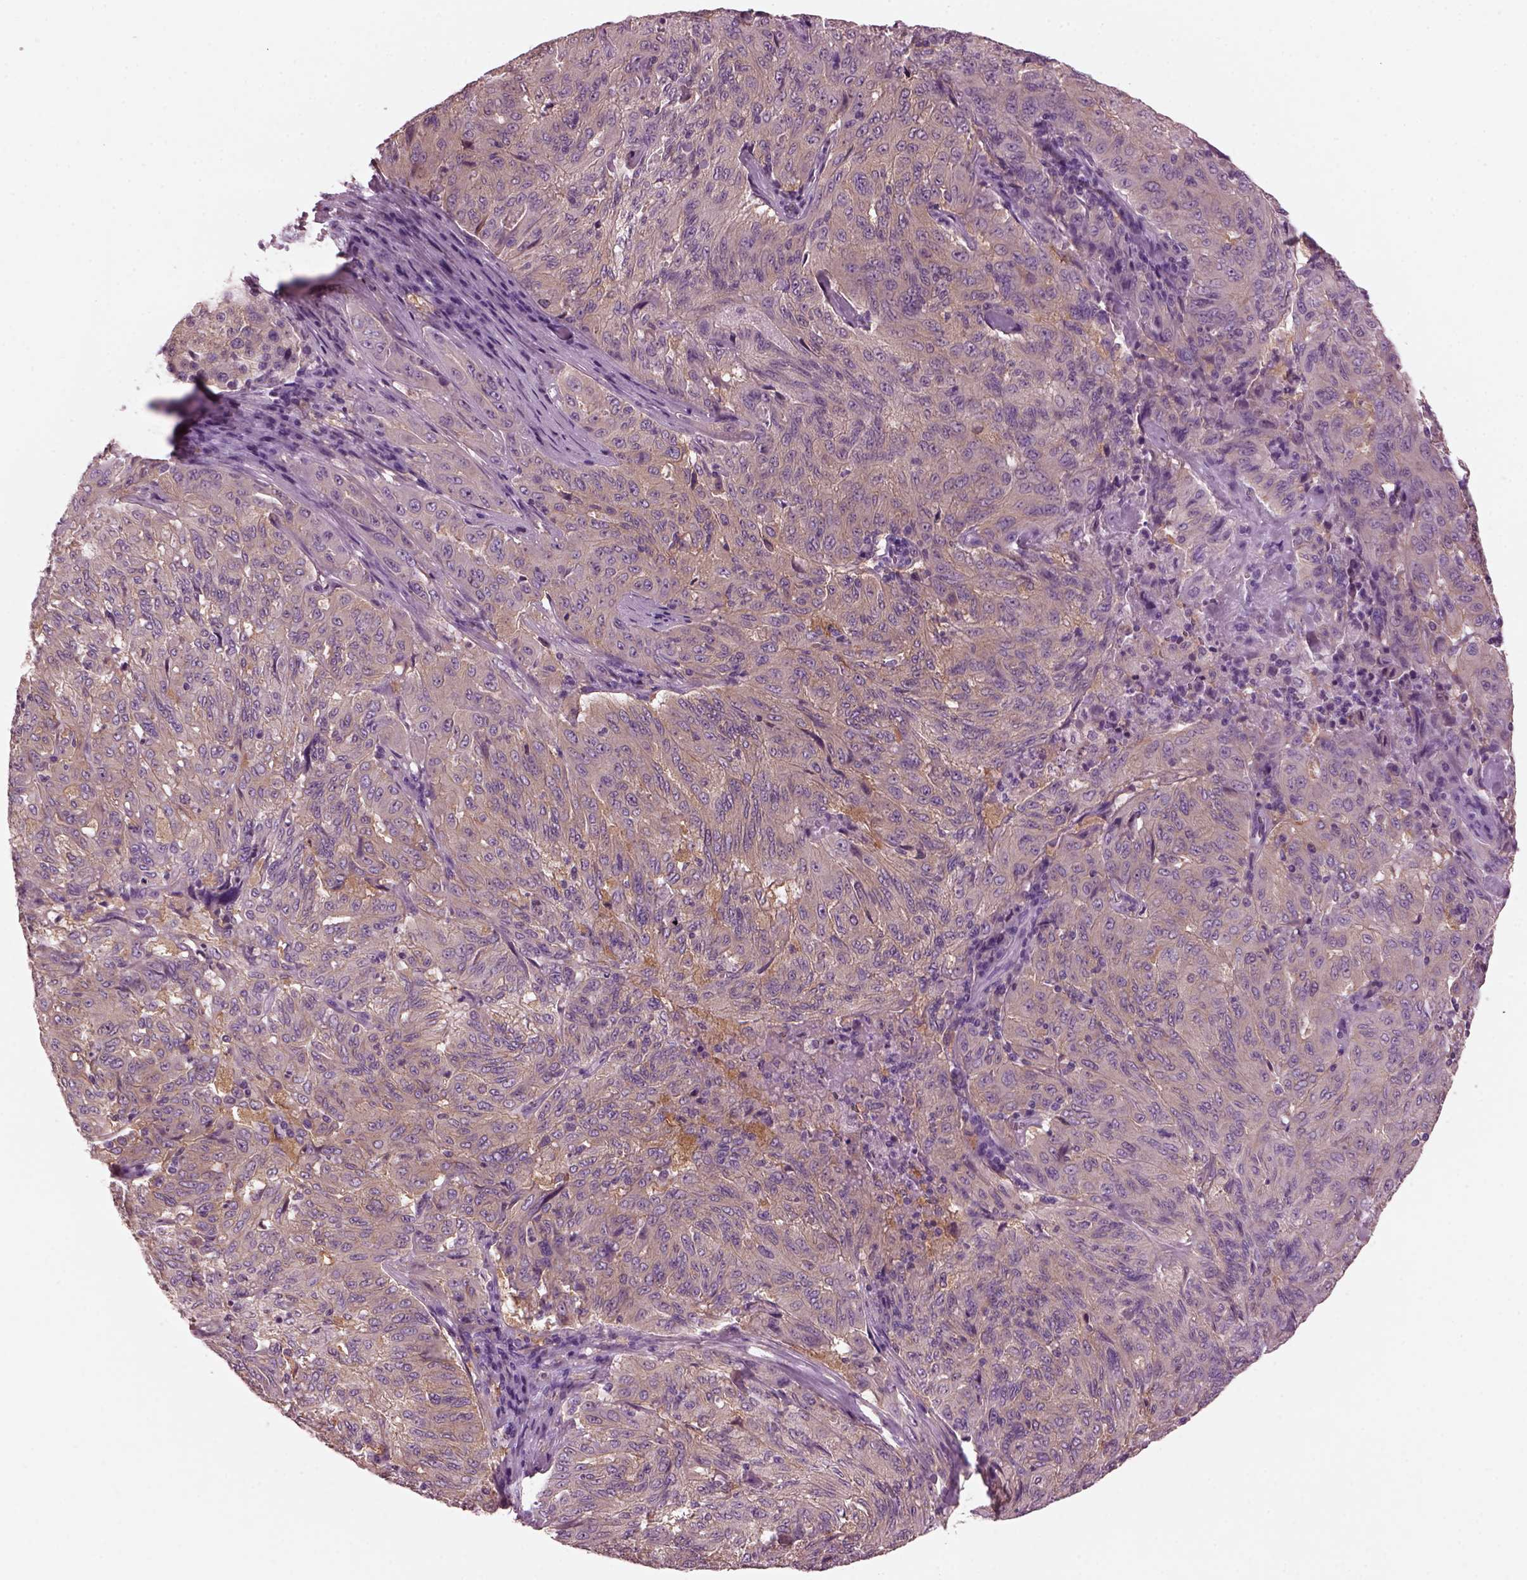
{"staining": {"intensity": "weak", "quantity": "<25%", "location": "cytoplasmic/membranous"}, "tissue": "pancreatic cancer", "cell_type": "Tumor cells", "image_type": "cancer", "snomed": [{"axis": "morphology", "description": "Adenocarcinoma, NOS"}, {"axis": "topography", "description": "Pancreas"}], "caption": "Immunohistochemical staining of human adenocarcinoma (pancreatic) demonstrates no significant staining in tumor cells.", "gene": "SHTN1", "patient": {"sex": "male", "age": 63}}